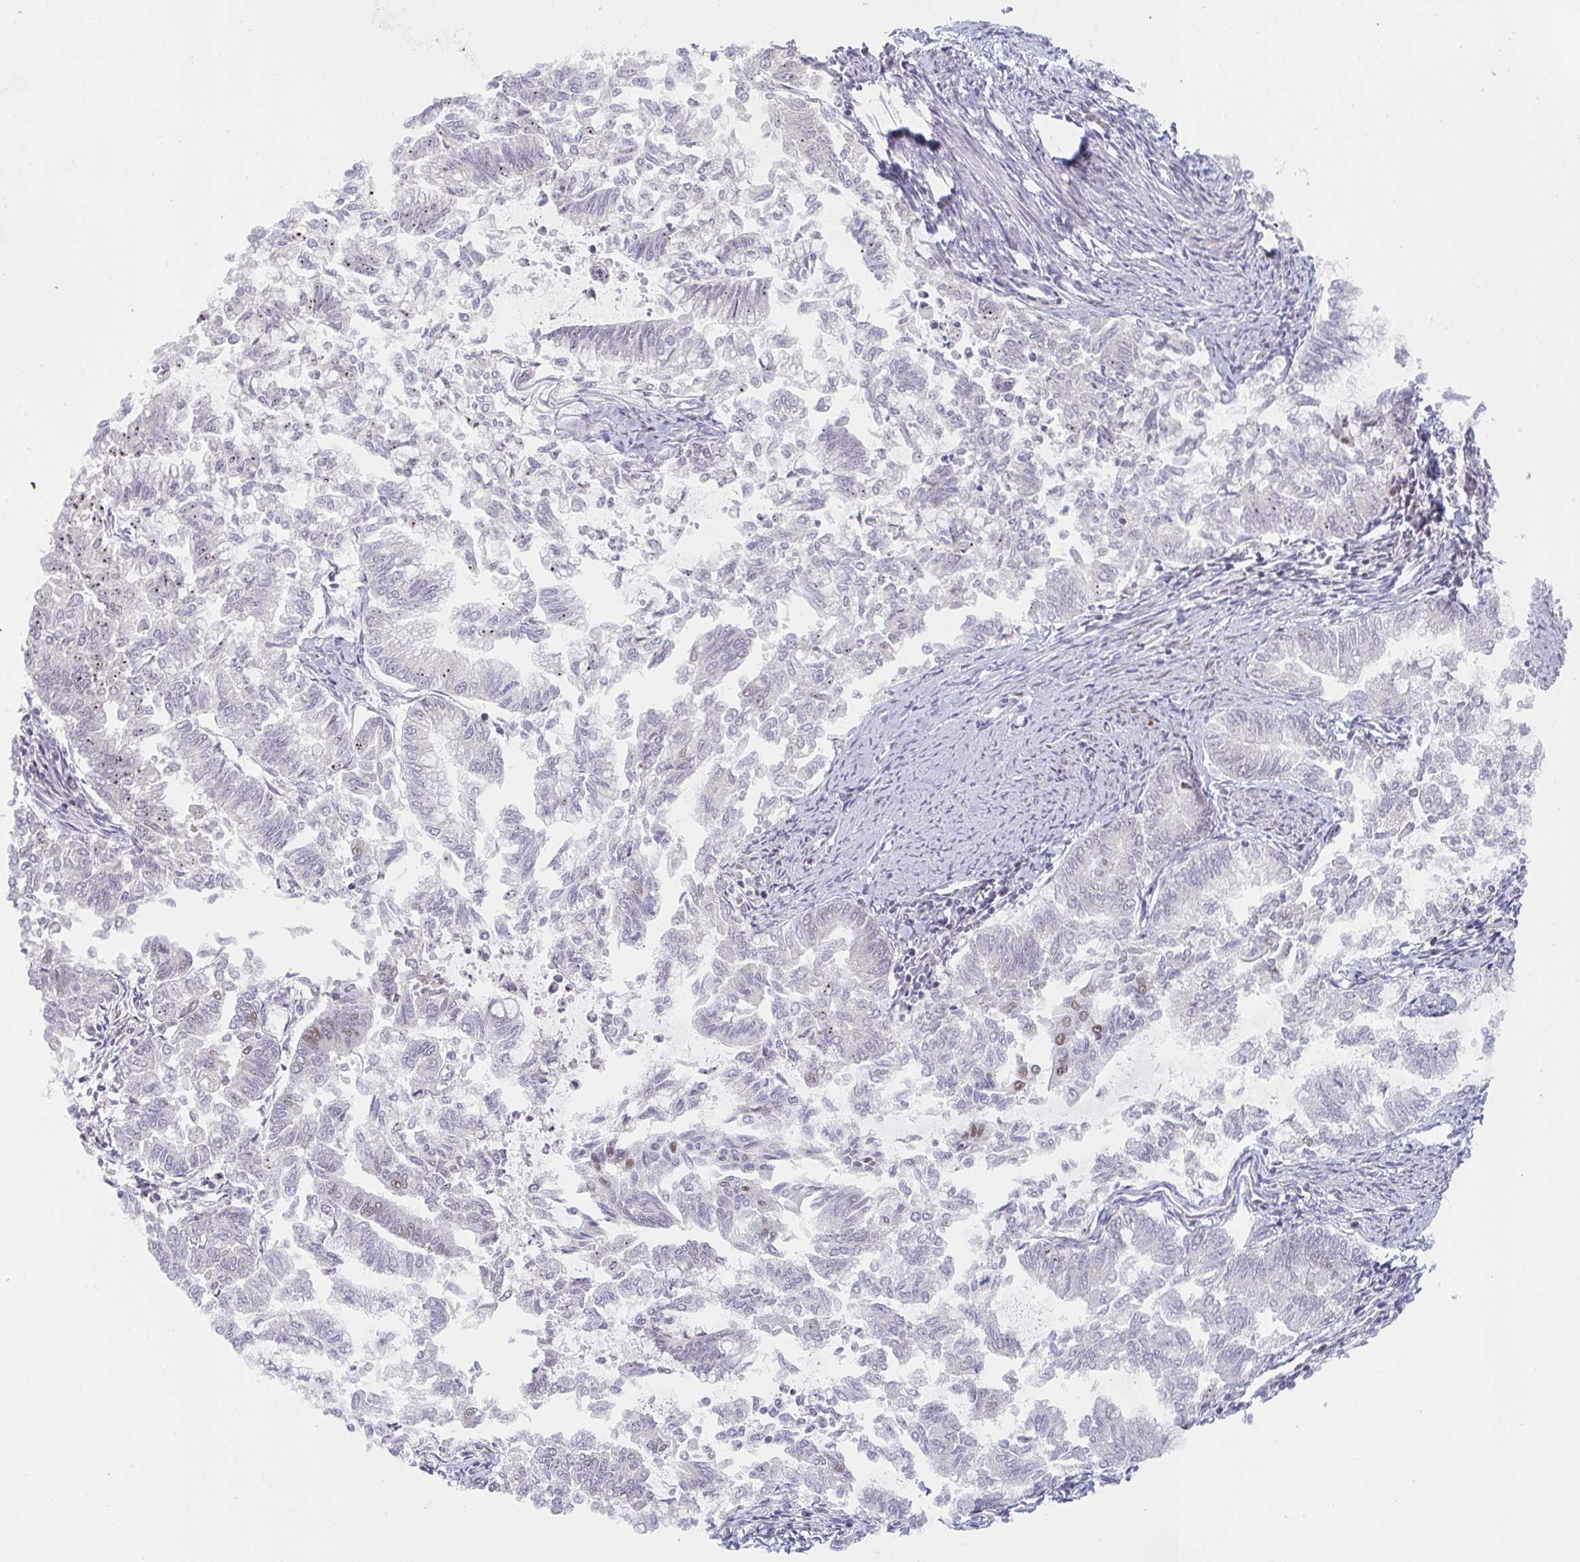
{"staining": {"intensity": "moderate", "quantity": "<25%", "location": "nuclear"}, "tissue": "endometrial cancer", "cell_type": "Tumor cells", "image_type": "cancer", "snomed": [{"axis": "morphology", "description": "Adenocarcinoma, NOS"}, {"axis": "topography", "description": "Endometrium"}], "caption": "Protein expression analysis of endometrial cancer demonstrates moderate nuclear staining in approximately <25% of tumor cells.", "gene": "LIN54", "patient": {"sex": "female", "age": 79}}